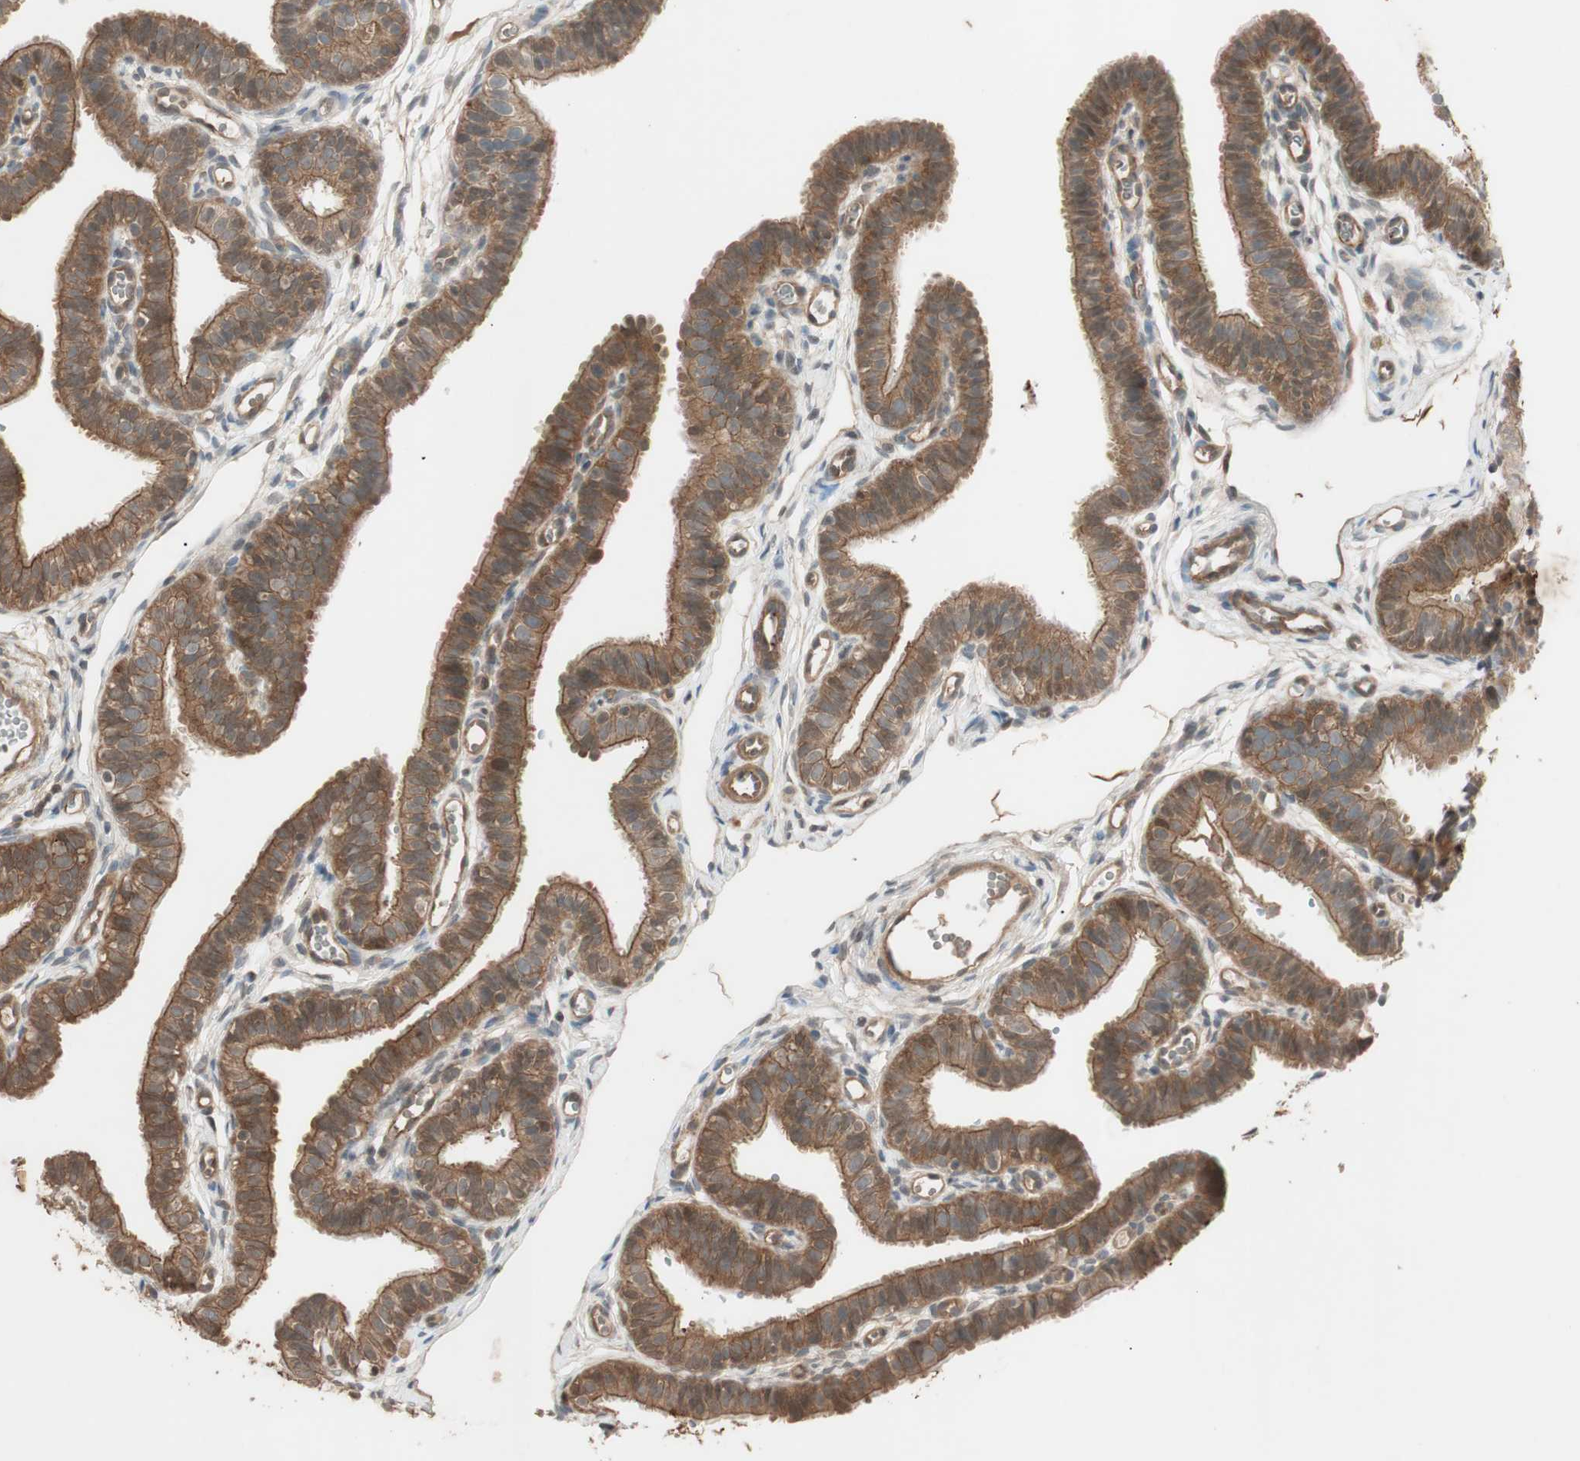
{"staining": {"intensity": "moderate", "quantity": ">75%", "location": "cytoplasmic/membranous"}, "tissue": "fallopian tube", "cell_type": "Glandular cells", "image_type": "normal", "snomed": [{"axis": "morphology", "description": "Normal tissue, NOS"}, {"axis": "topography", "description": "Fallopian tube"}, {"axis": "topography", "description": "Placenta"}], "caption": "Immunohistochemical staining of normal human fallopian tube demonstrates >75% levels of moderate cytoplasmic/membranous protein positivity in approximately >75% of glandular cells. (Brightfield microscopy of DAB IHC at high magnification).", "gene": "EPHA8", "patient": {"sex": "female", "age": 34}}